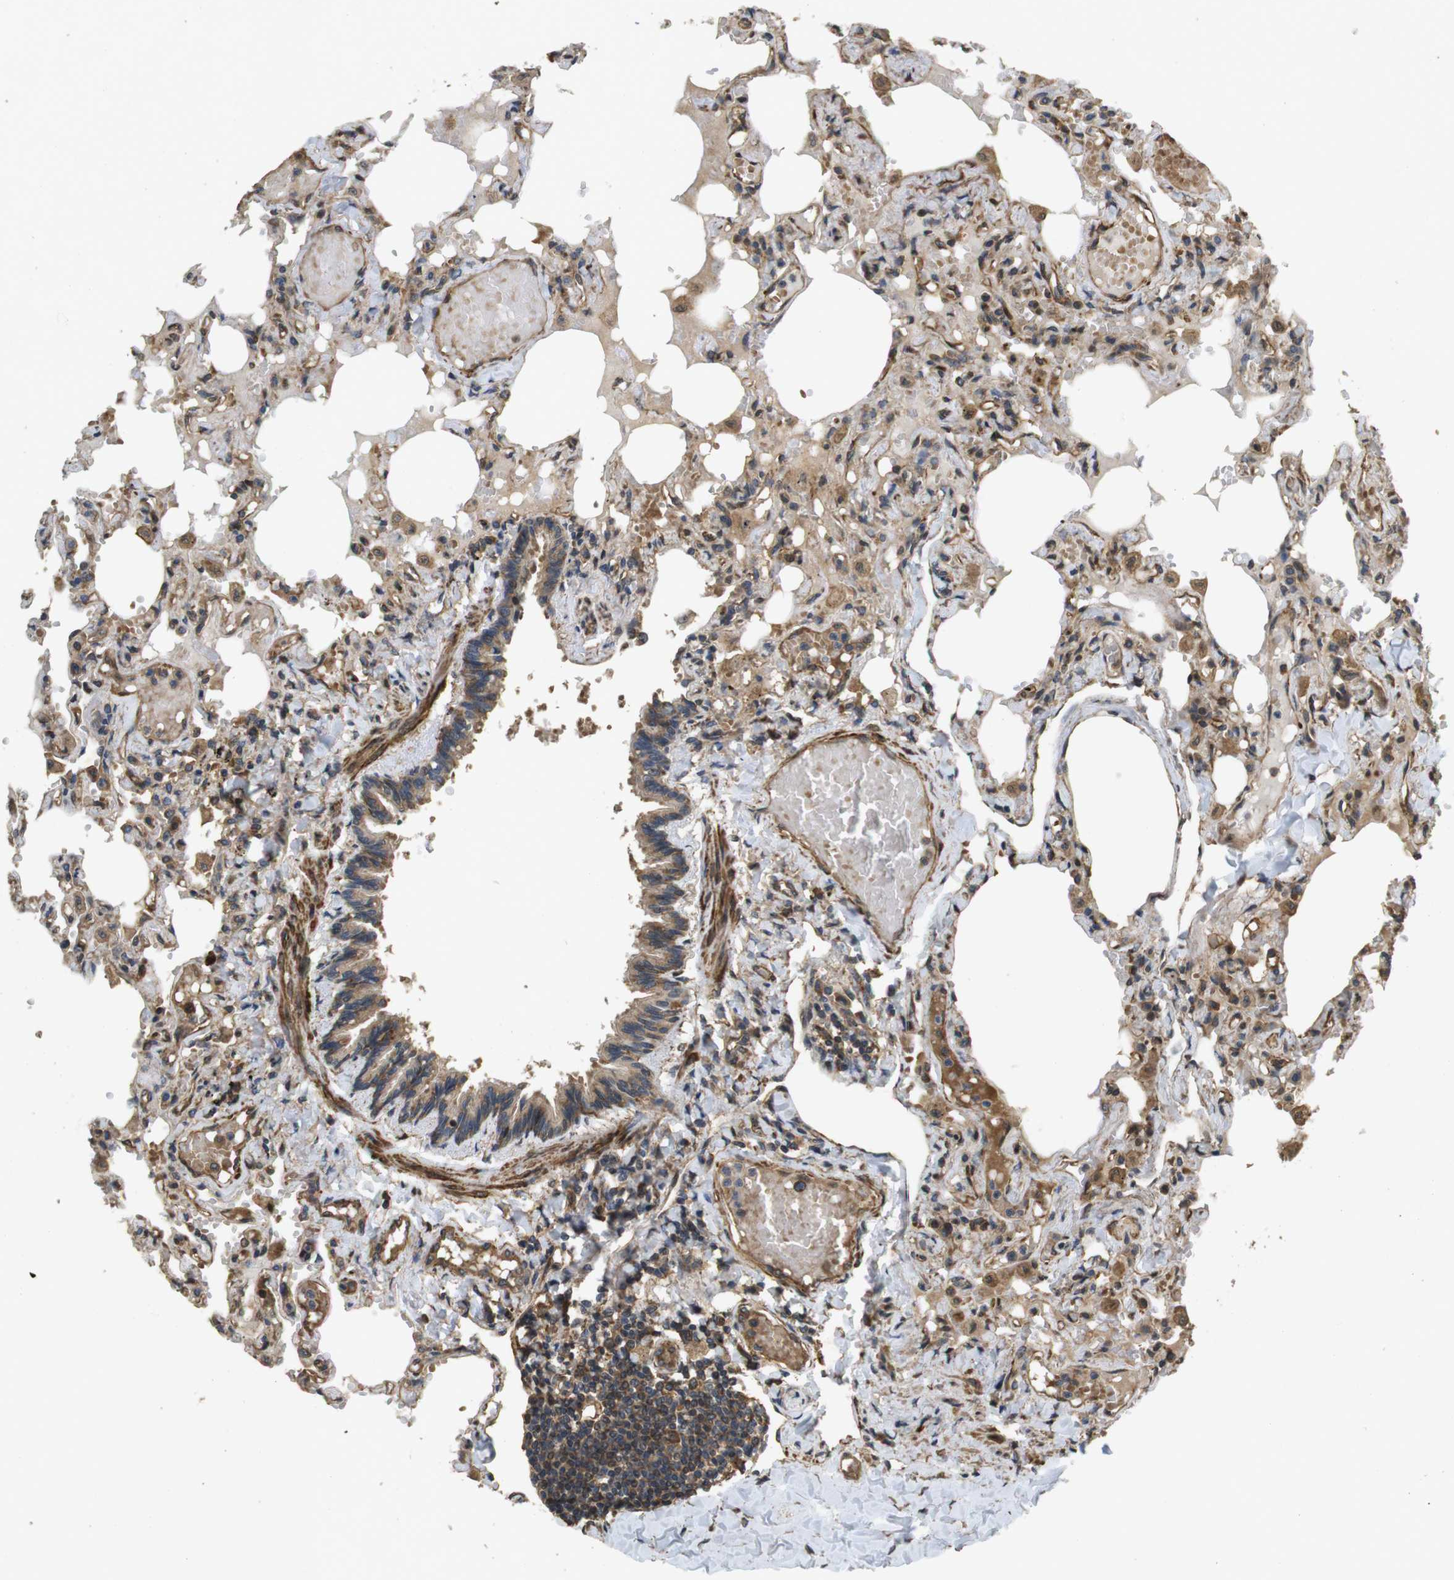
{"staining": {"intensity": "strong", "quantity": ">75%", "location": "cytoplasmic/membranous"}, "tissue": "lung", "cell_type": "Alveolar cells", "image_type": "normal", "snomed": [{"axis": "morphology", "description": "Normal tissue, NOS"}, {"axis": "topography", "description": "Lung"}], "caption": "This micrograph displays IHC staining of normal lung, with high strong cytoplasmic/membranous positivity in approximately >75% of alveolar cells.", "gene": "BNIP3", "patient": {"sex": "male", "age": 21}}